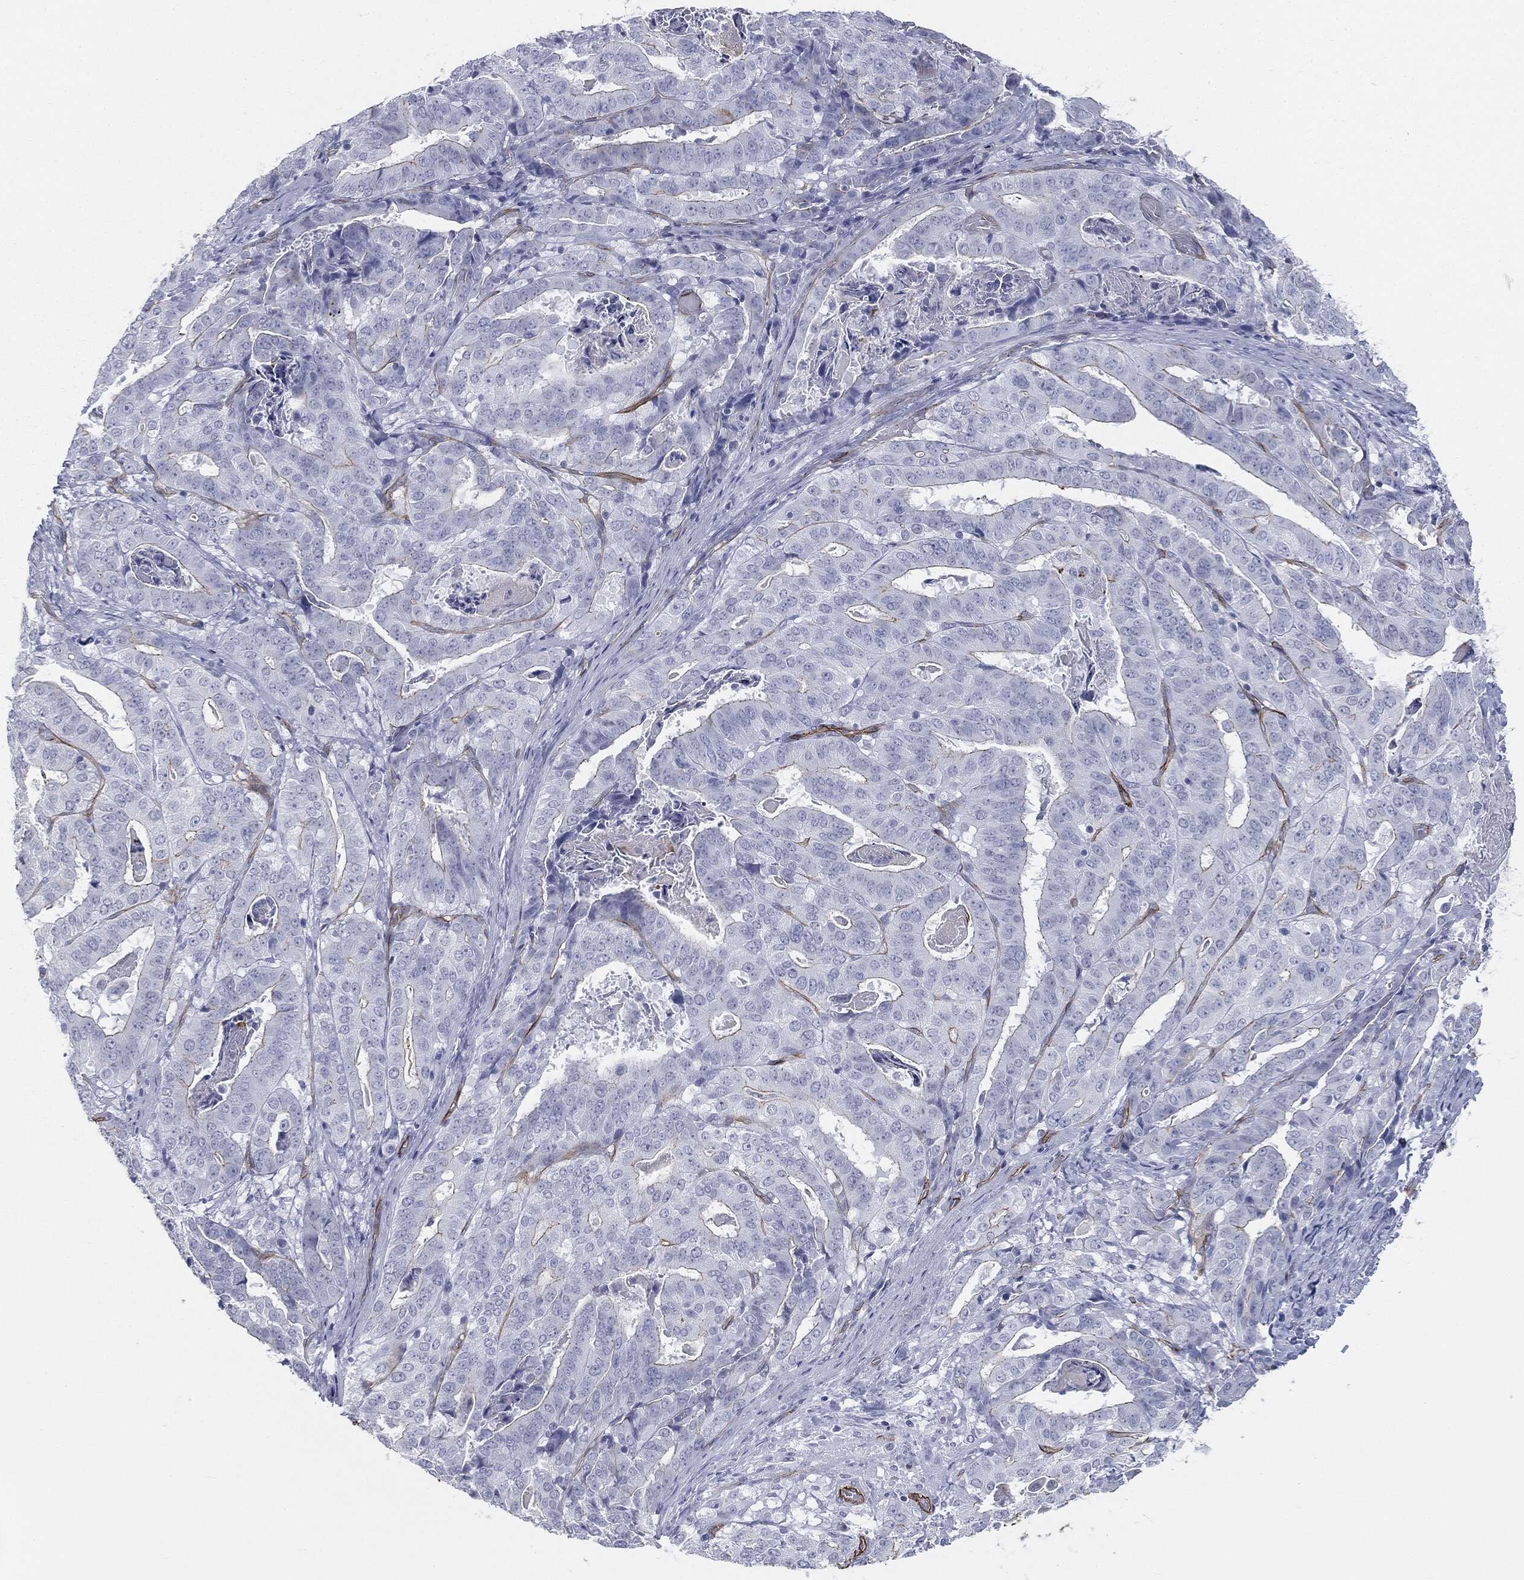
{"staining": {"intensity": "negative", "quantity": "none", "location": "none"}, "tissue": "stomach cancer", "cell_type": "Tumor cells", "image_type": "cancer", "snomed": [{"axis": "morphology", "description": "Adenocarcinoma, NOS"}, {"axis": "topography", "description": "Stomach"}], "caption": "Tumor cells are negative for brown protein staining in stomach cancer (adenocarcinoma).", "gene": "MUC5AC", "patient": {"sex": "male", "age": 48}}